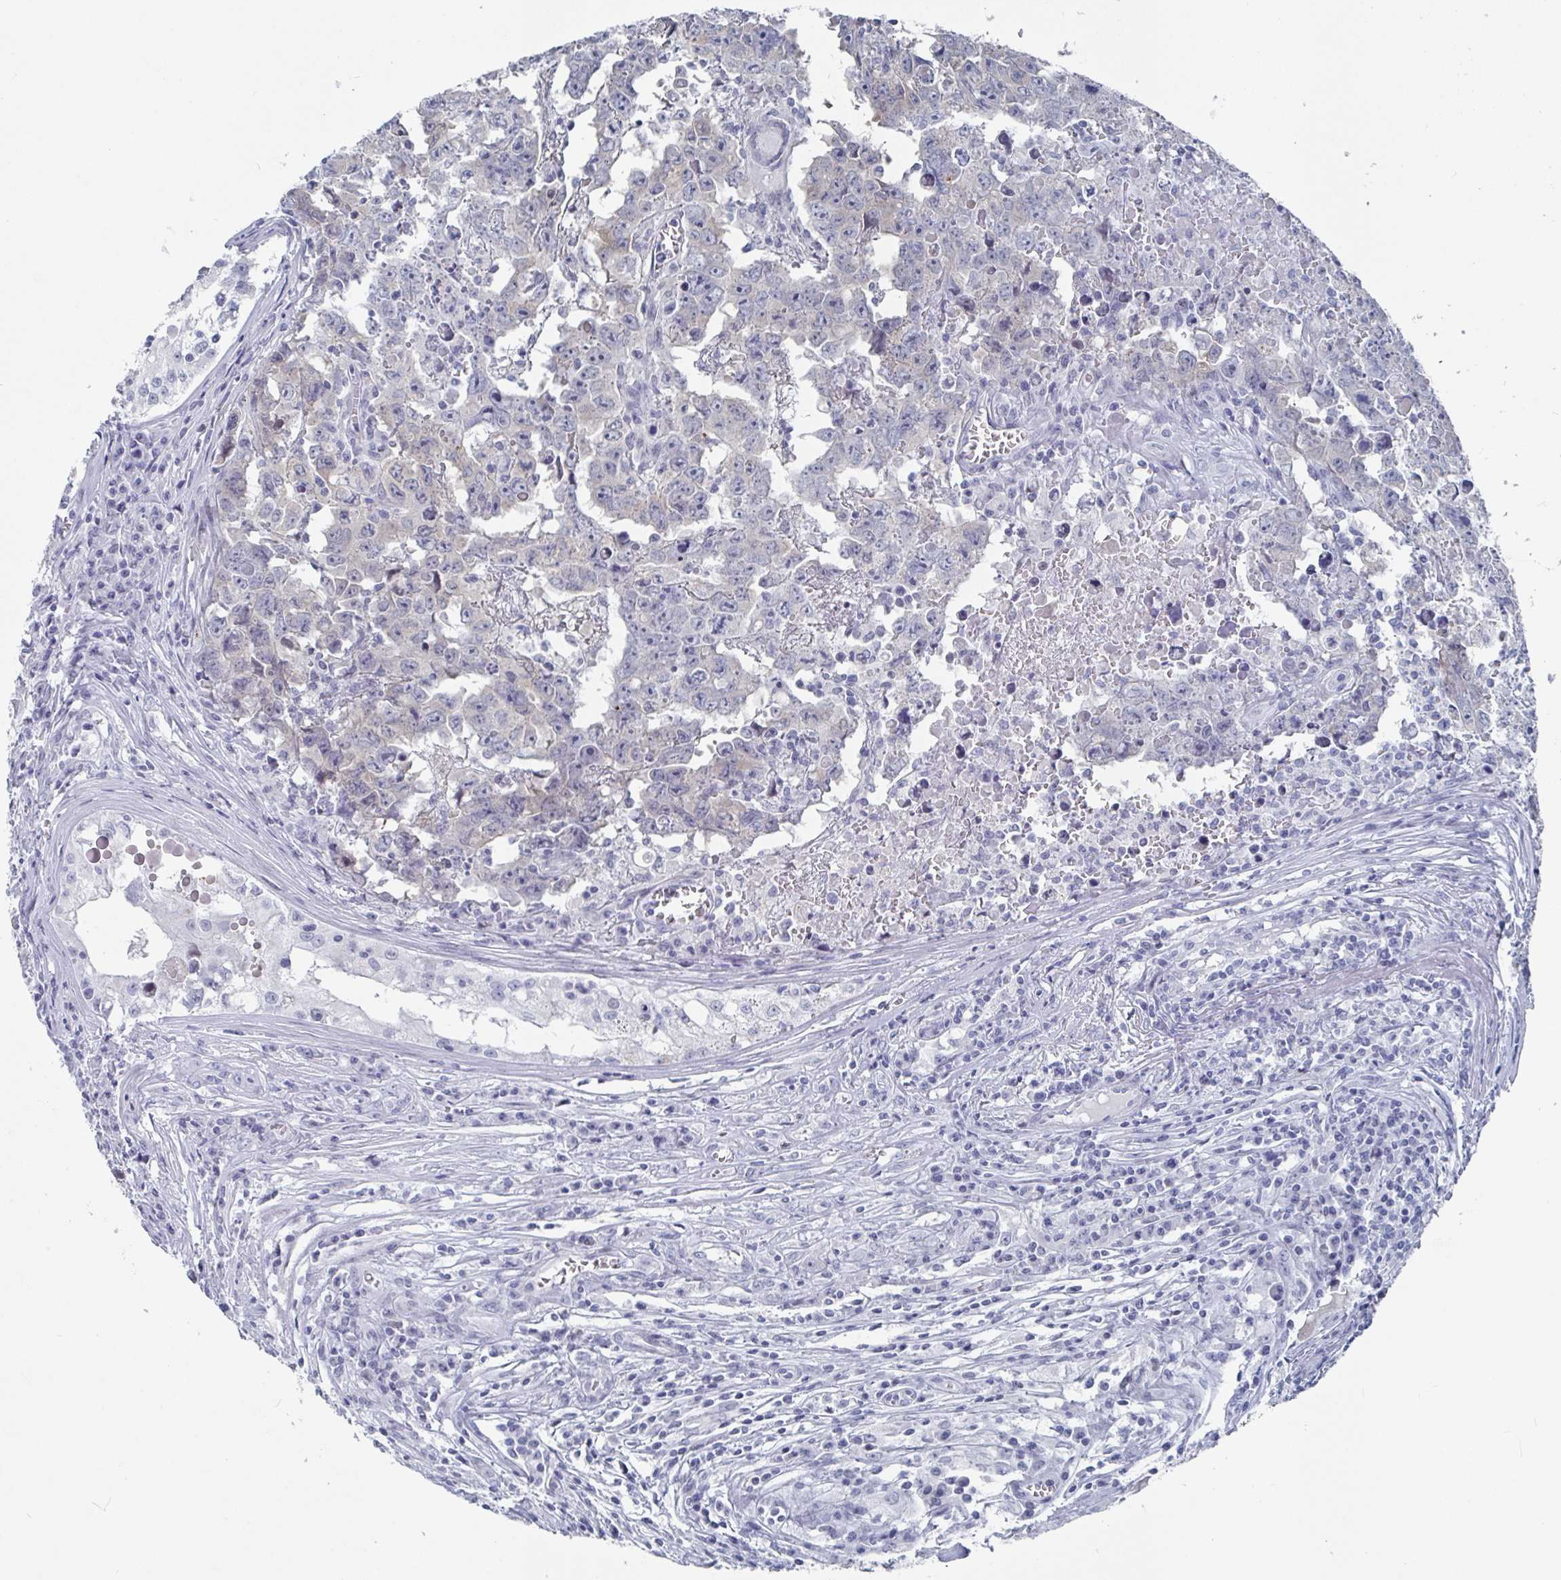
{"staining": {"intensity": "negative", "quantity": "none", "location": "none"}, "tissue": "testis cancer", "cell_type": "Tumor cells", "image_type": "cancer", "snomed": [{"axis": "morphology", "description": "Carcinoma, Embryonal, NOS"}, {"axis": "topography", "description": "Testis"}], "caption": "Human testis cancer stained for a protein using IHC exhibits no expression in tumor cells.", "gene": "CAMKV", "patient": {"sex": "male", "age": 22}}